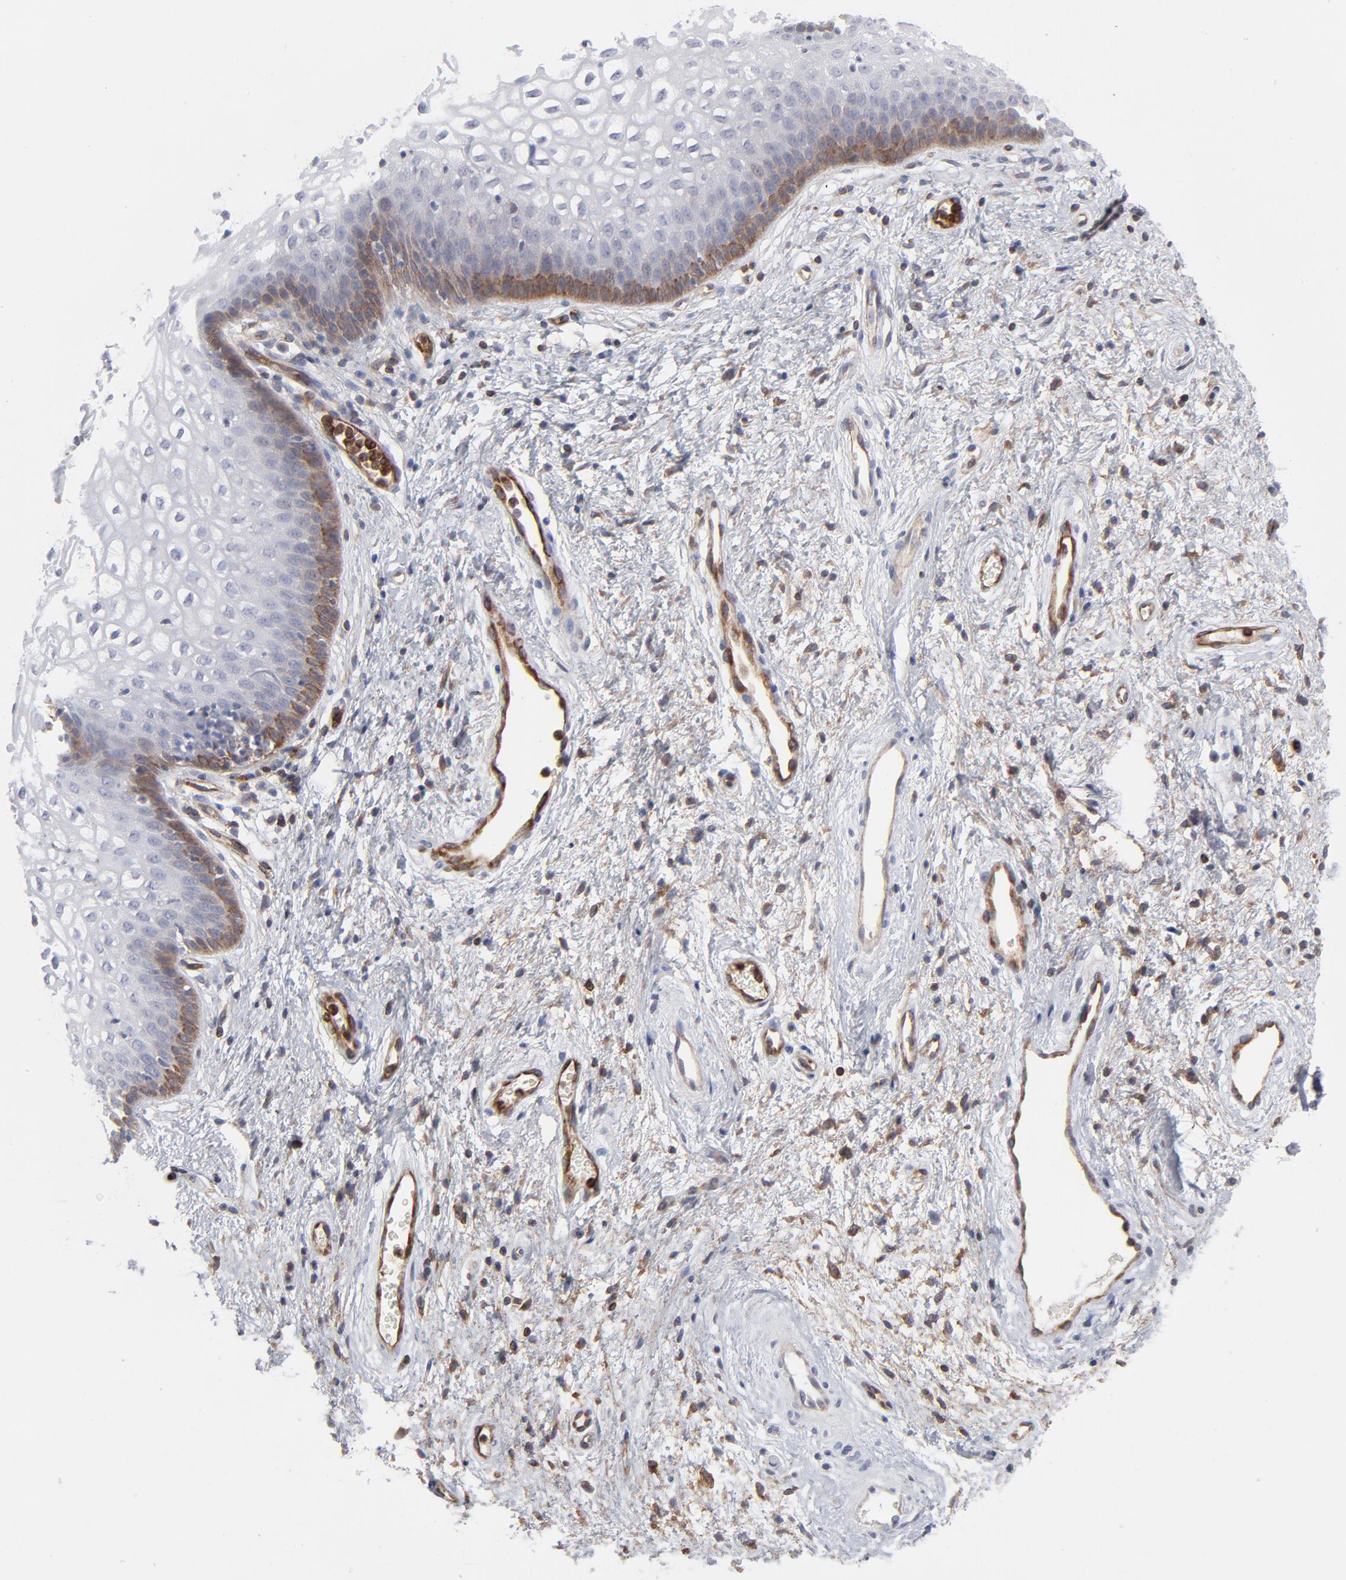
{"staining": {"intensity": "moderate", "quantity": ">75%", "location": "cytoplasmic/membranous"}, "tissue": "vagina", "cell_type": "Squamous epithelial cells", "image_type": "normal", "snomed": [{"axis": "morphology", "description": "Normal tissue, NOS"}, {"axis": "topography", "description": "Vagina"}], "caption": "High-magnification brightfield microscopy of benign vagina stained with DAB (brown) and counterstained with hematoxylin (blue). squamous epithelial cells exhibit moderate cytoplasmic/membranous positivity is seen in about>75% of cells.", "gene": "PXN", "patient": {"sex": "female", "age": 34}}